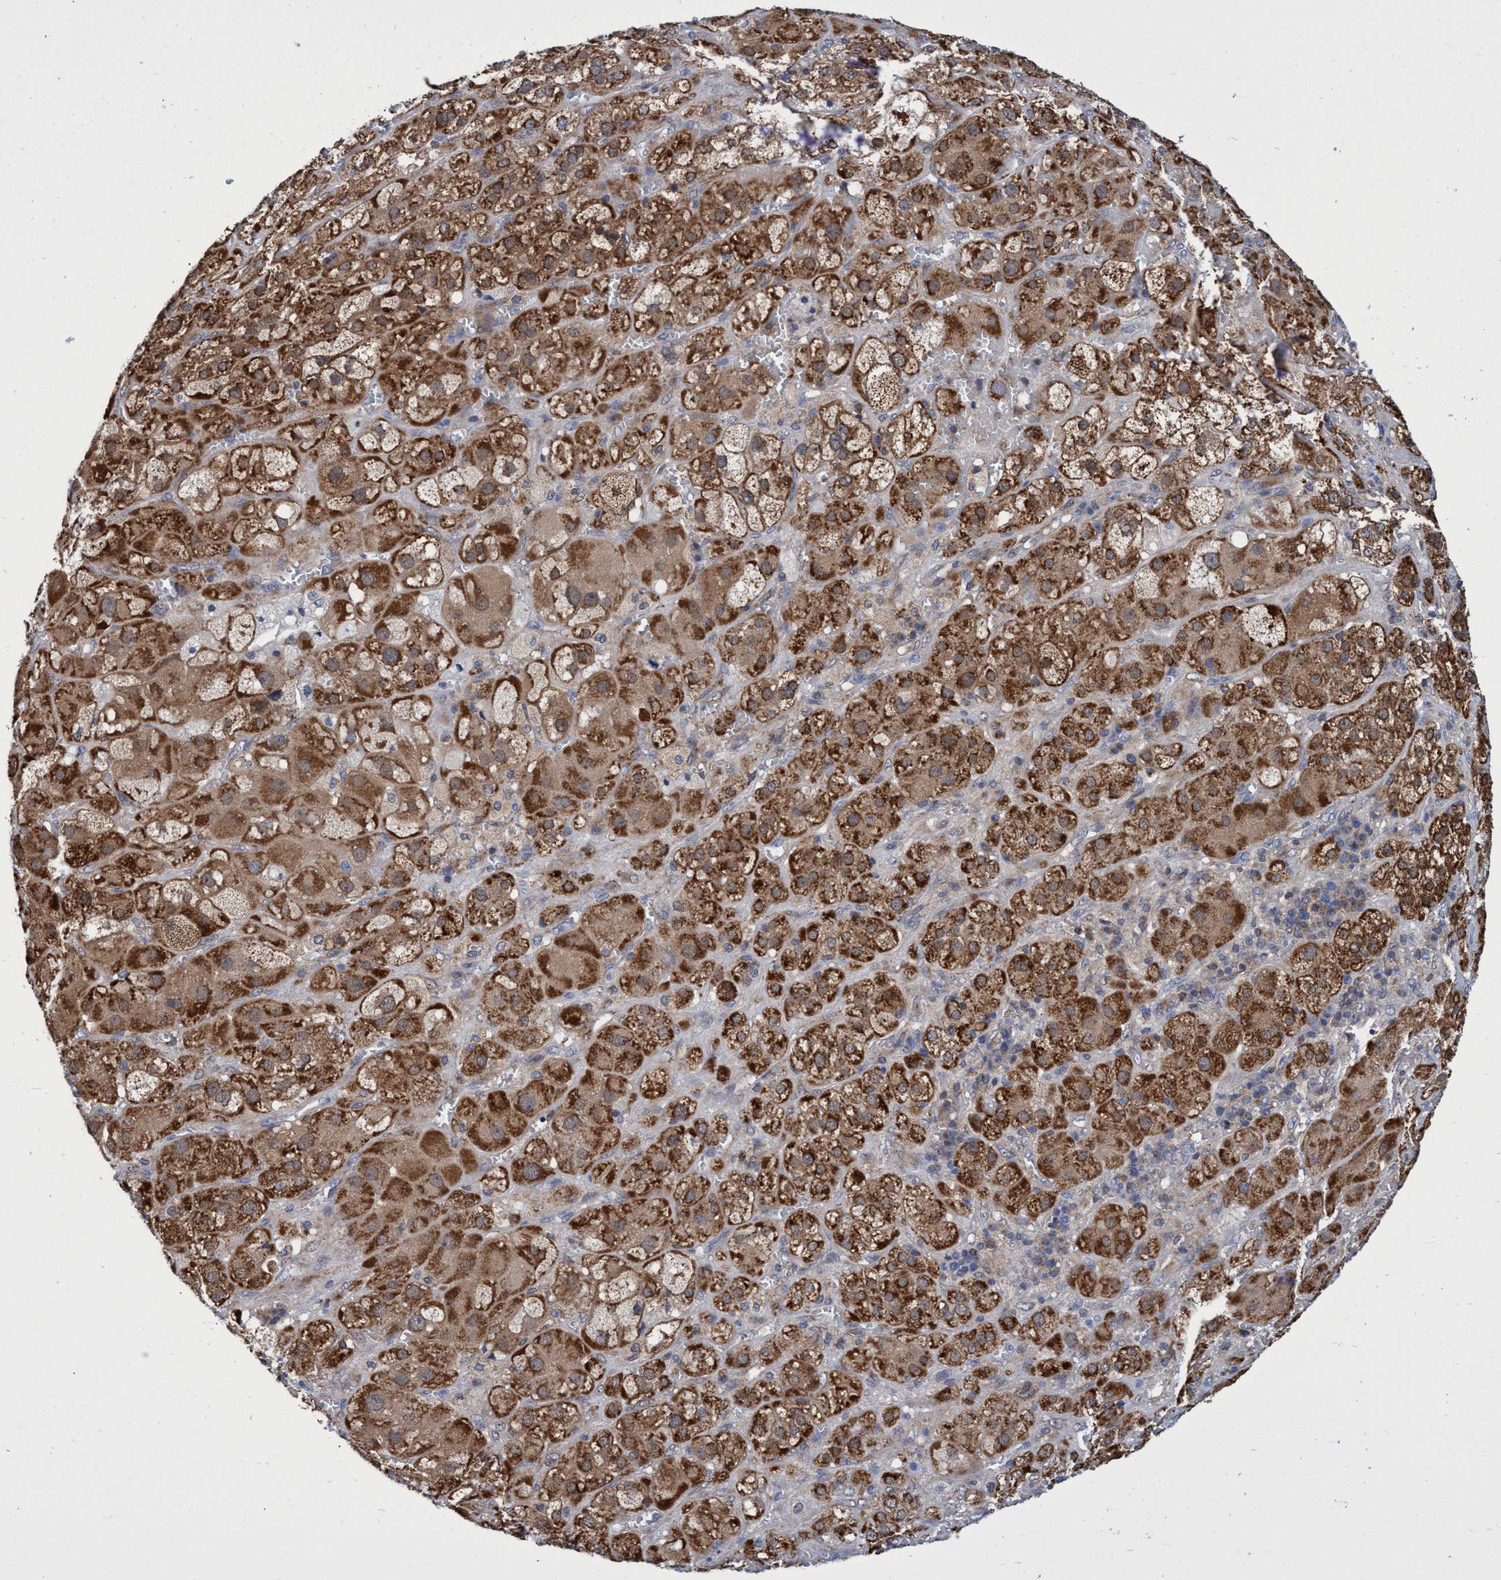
{"staining": {"intensity": "strong", "quantity": ">75%", "location": "cytoplasmic/membranous"}, "tissue": "adrenal gland", "cell_type": "Glandular cells", "image_type": "normal", "snomed": [{"axis": "morphology", "description": "Normal tissue, NOS"}, {"axis": "topography", "description": "Adrenal gland"}], "caption": "Immunohistochemistry (IHC) of unremarkable adrenal gland demonstrates high levels of strong cytoplasmic/membranous expression in approximately >75% of glandular cells. (DAB IHC with brightfield microscopy, high magnification).", "gene": "CRYZ", "patient": {"sex": "female", "age": 47}}